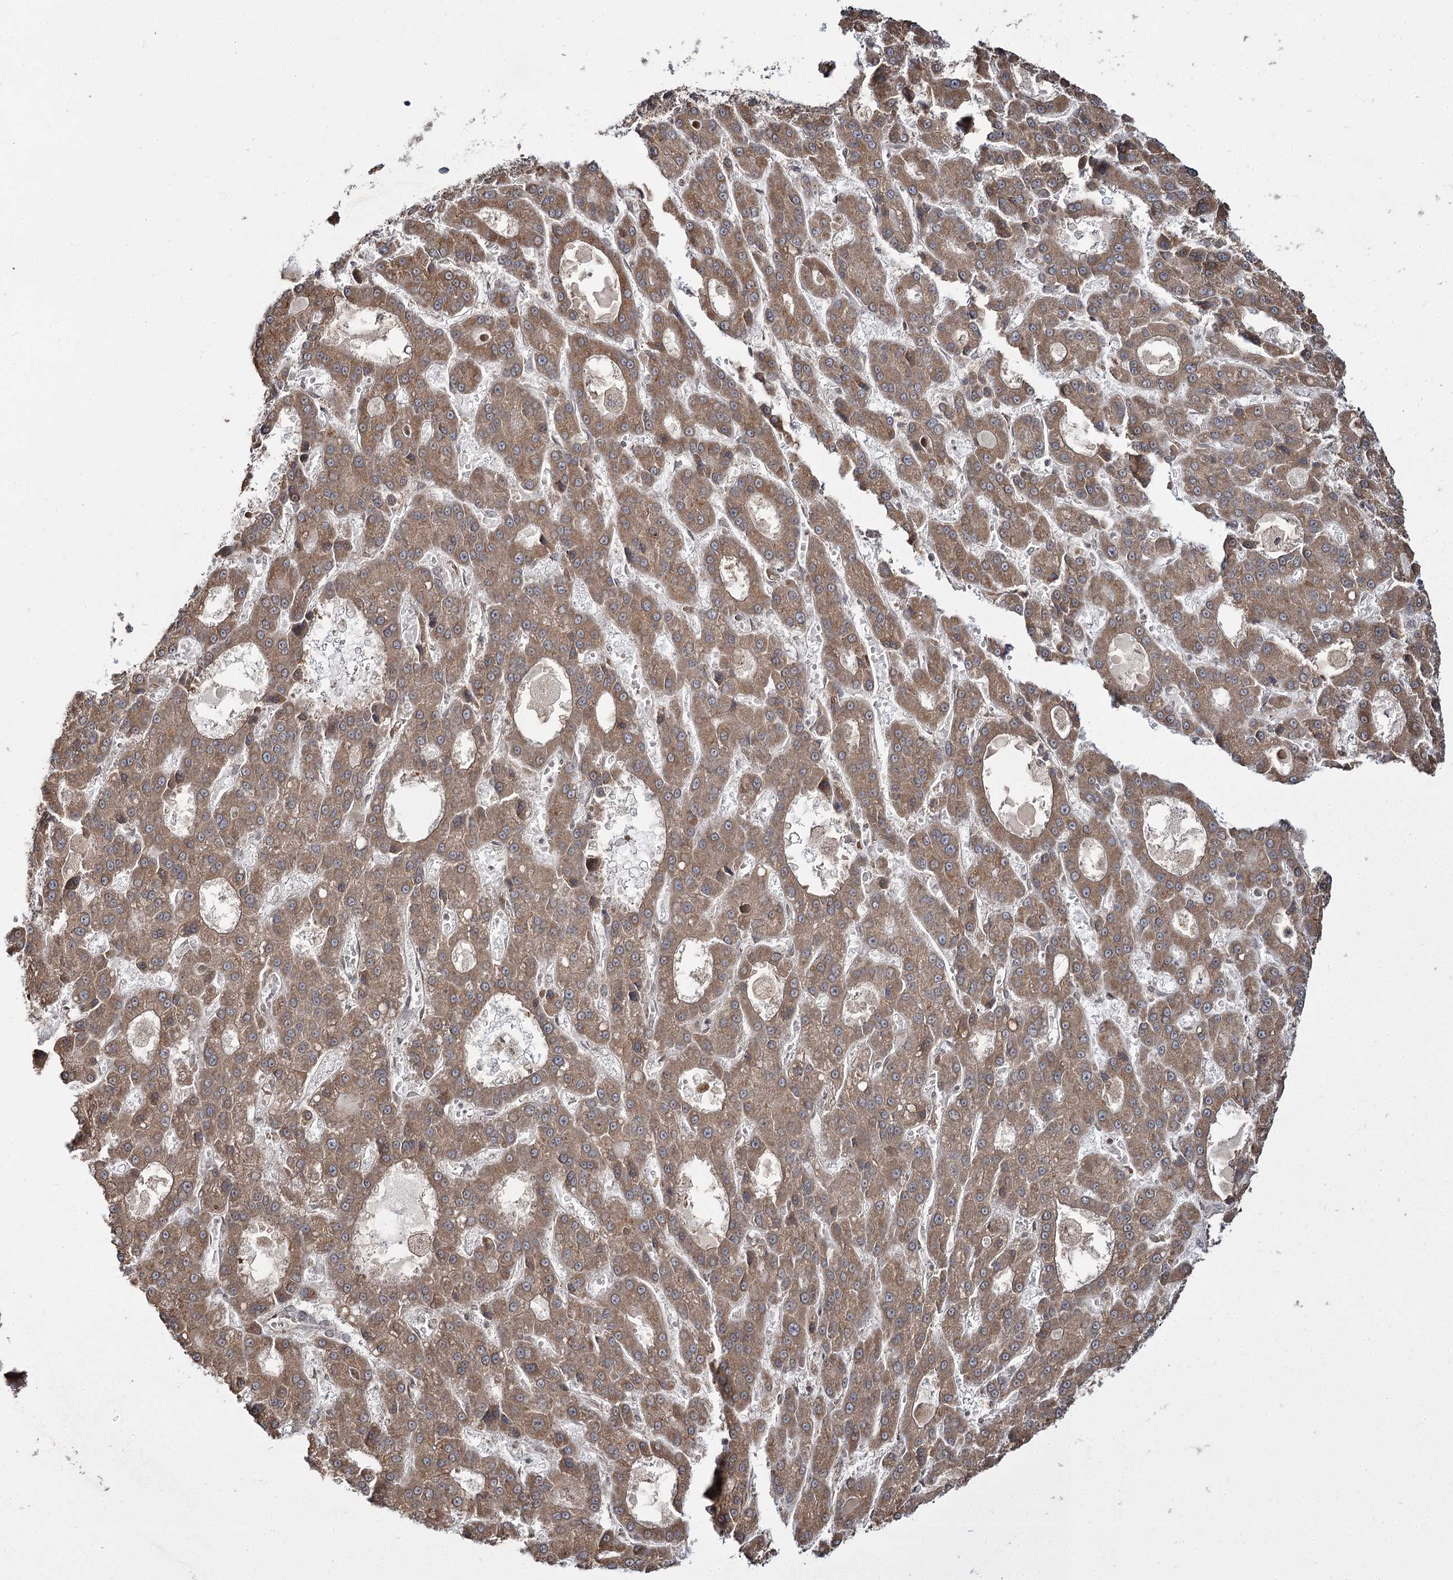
{"staining": {"intensity": "moderate", "quantity": ">75%", "location": "cytoplasmic/membranous"}, "tissue": "liver cancer", "cell_type": "Tumor cells", "image_type": "cancer", "snomed": [{"axis": "morphology", "description": "Carcinoma, Hepatocellular, NOS"}, {"axis": "topography", "description": "Liver"}], "caption": "About >75% of tumor cells in liver cancer (hepatocellular carcinoma) demonstrate moderate cytoplasmic/membranous protein expression as visualized by brown immunohistochemical staining.", "gene": "TRNT1", "patient": {"sex": "male", "age": 70}}